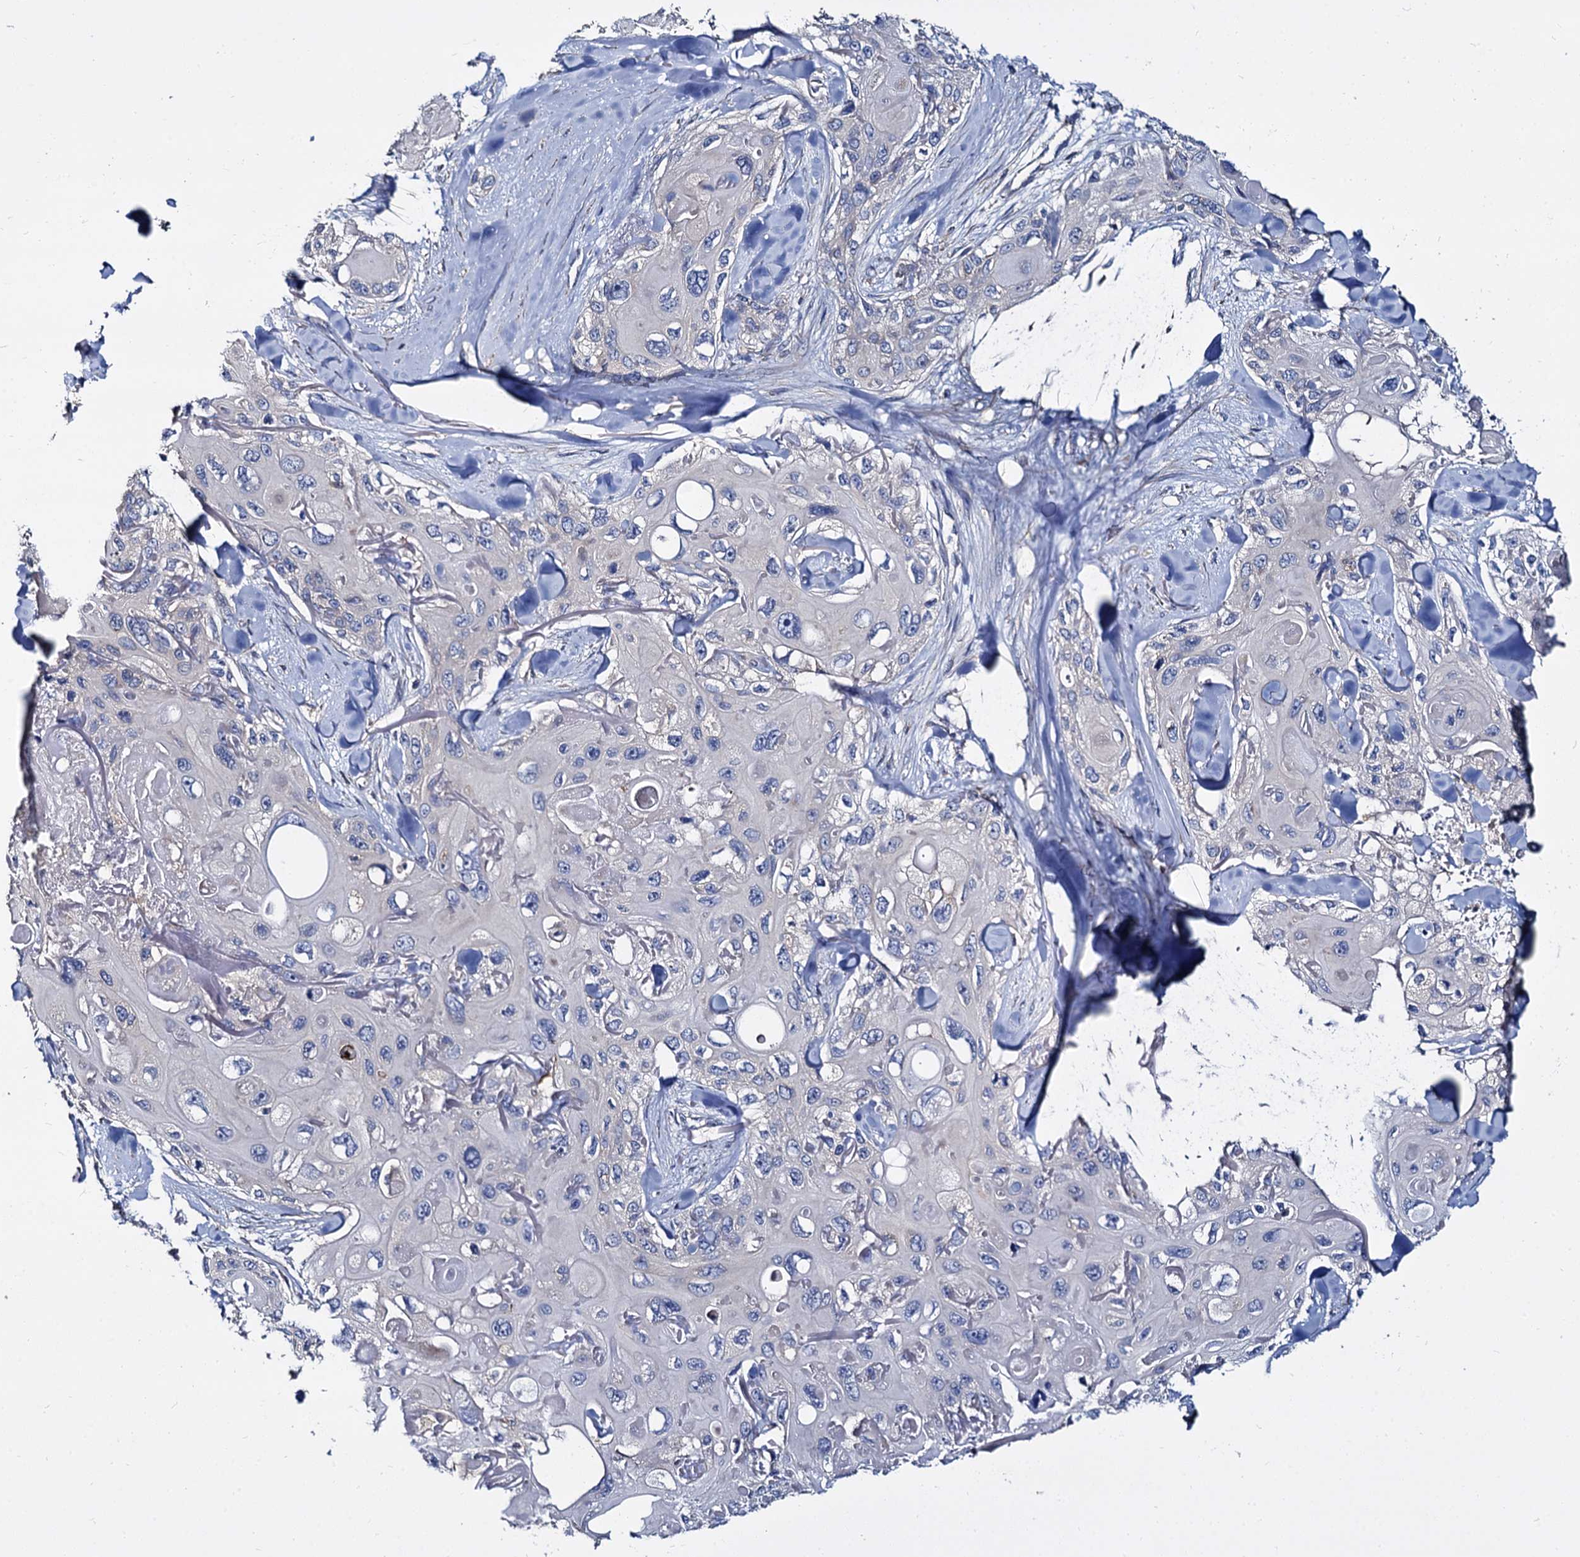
{"staining": {"intensity": "negative", "quantity": "none", "location": "none"}, "tissue": "skin cancer", "cell_type": "Tumor cells", "image_type": "cancer", "snomed": [{"axis": "morphology", "description": "Normal tissue, NOS"}, {"axis": "morphology", "description": "Squamous cell carcinoma, NOS"}, {"axis": "topography", "description": "Skin"}], "caption": "Tumor cells show no significant protein positivity in skin squamous cell carcinoma.", "gene": "ANKRD13A", "patient": {"sex": "male", "age": 72}}